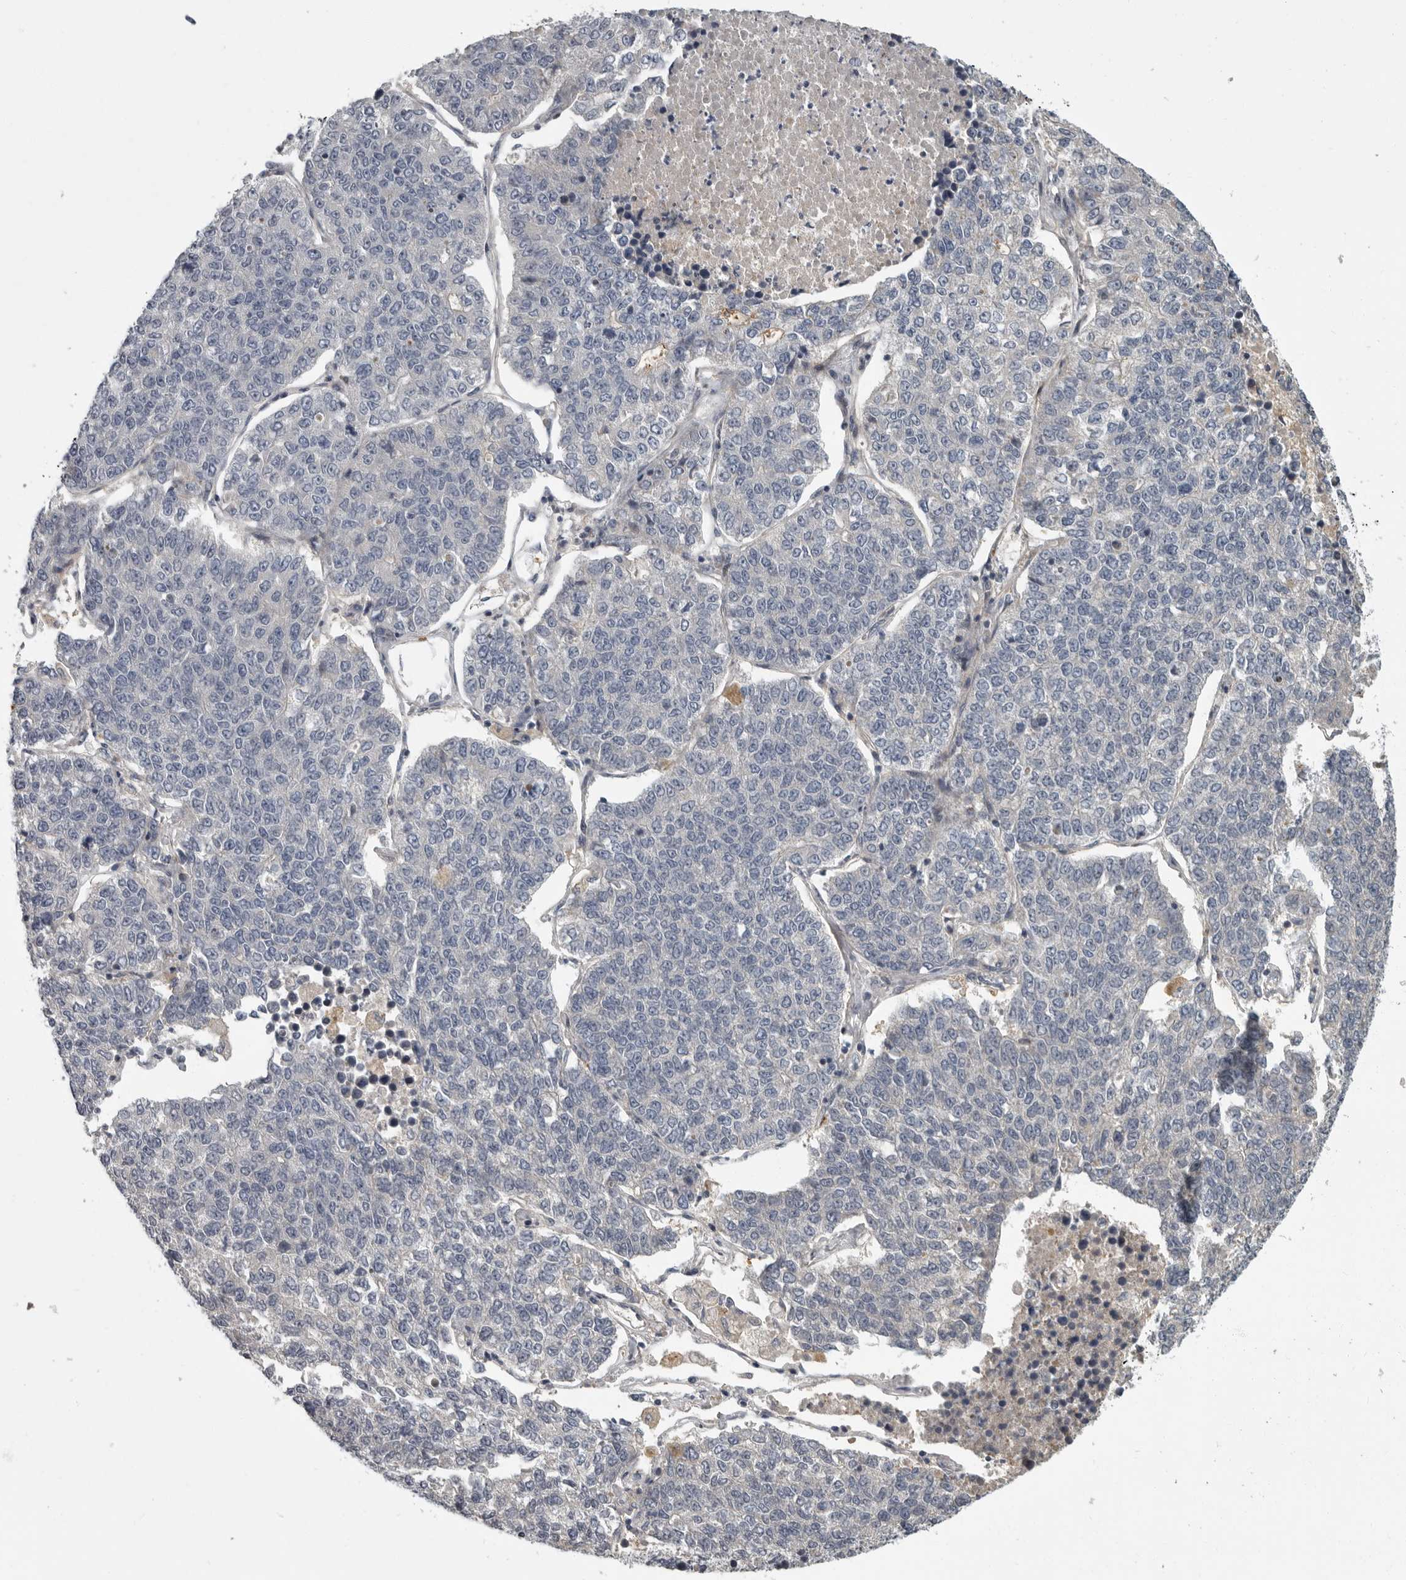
{"staining": {"intensity": "negative", "quantity": "none", "location": "none"}, "tissue": "lung cancer", "cell_type": "Tumor cells", "image_type": "cancer", "snomed": [{"axis": "morphology", "description": "Adenocarcinoma, NOS"}, {"axis": "topography", "description": "Lung"}], "caption": "Tumor cells are negative for brown protein staining in lung adenocarcinoma.", "gene": "PDE7A", "patient": {"sex": "male", "age": 49}}